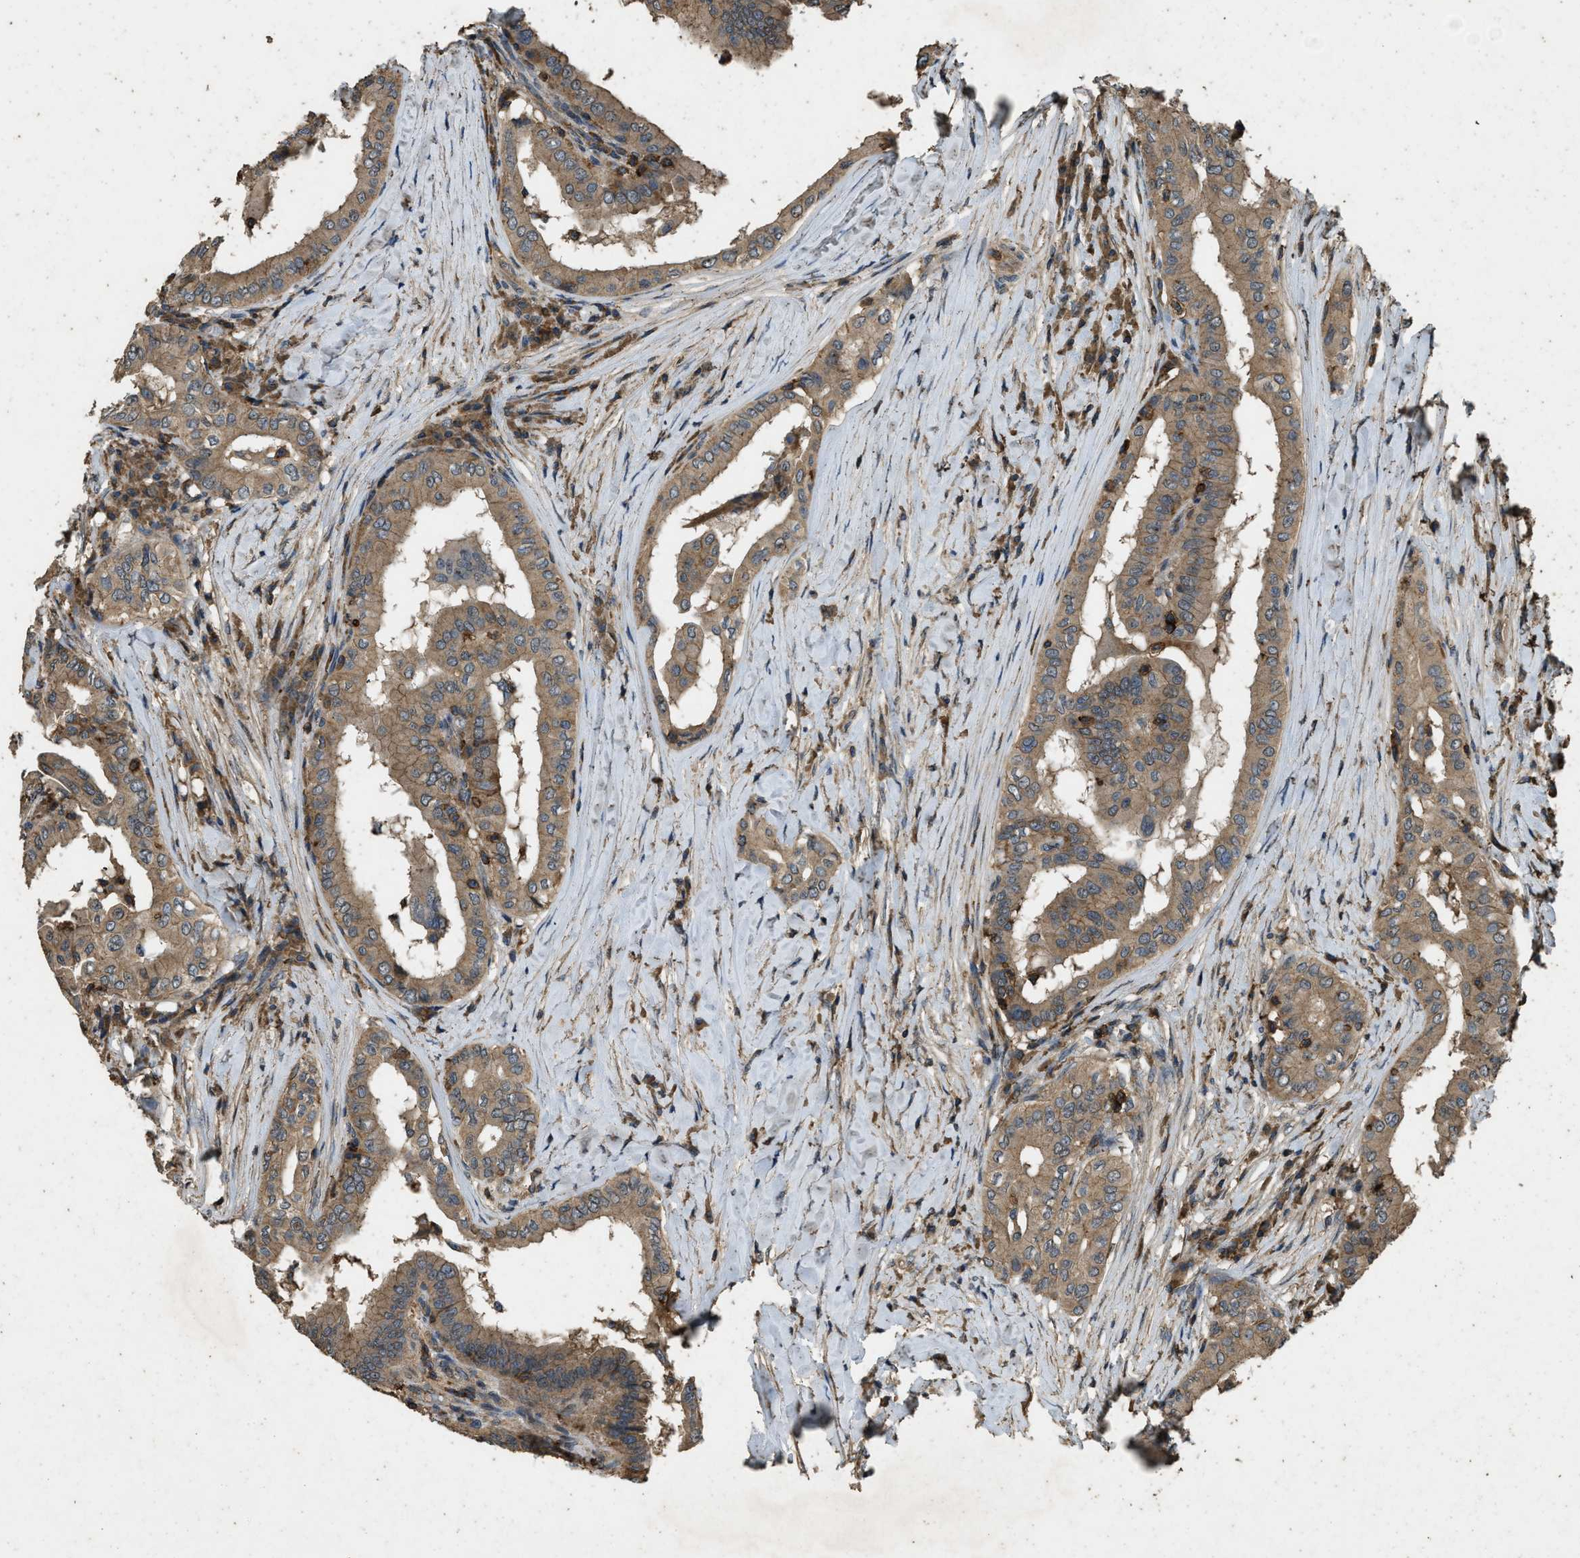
{"staining": {"intensity": "moderate", "quantity": ">75%", "location": "cytoplasmic/membranous"}, "tissue": "thyroid cancer", "cell_type": "Tumor cells", "image_type": "cancer", "snomed": [{"axis": "morphology", "description": "Papillary adenocarcinoma, NOS"}, {"axis": "topography", "description": "Thyroid gland"}], "caption": "Human papillary adenocarcinoma (thyroid) stained for a protein (brown) displays moderate cytoplasmic/membranous positive staining in approximately >75% of tumor cells.", "gene": "ATP8B1", "patient": {"sex": "male", "age": 33}}